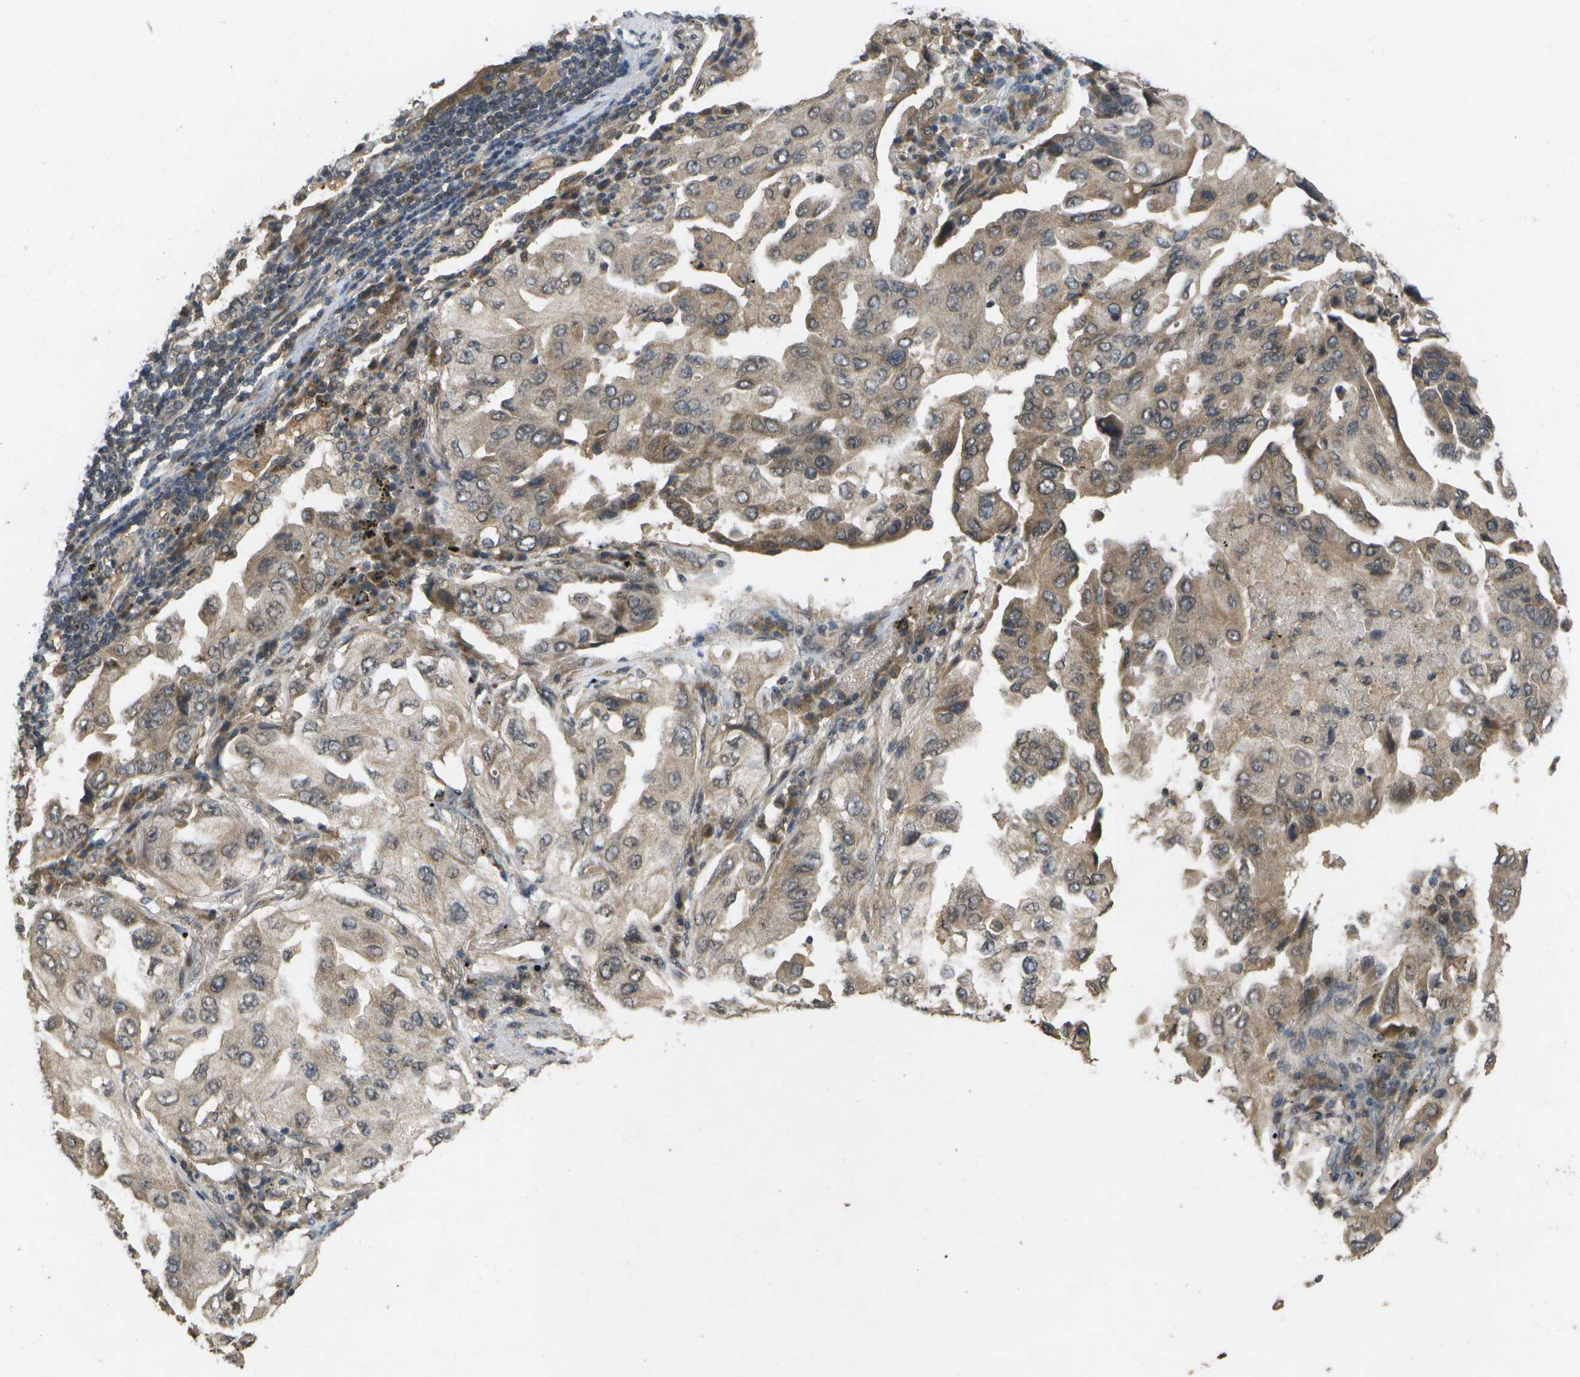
{"staining": {"intensity": "moderate", "quantity": ">75%", "location": "cytoplasmic/membranous"}, "tissue": "lung cancer", "cell_type": "Tumor cells", "image_type": "cancer", "snomed": [{"axis": "morphology", "description": "Adenocarcinoma, NOS"}, {"axis": "topography", "description": "Lung"}], "caption": "There is medium levels of moderate cytoplasmic/membranous positivity in tumor cells of lung cancer, as demonstrated by immunohistochemical staining (brown color).", "gene": "ALAS1", "patient": {"sex": "female", "age": 65}}